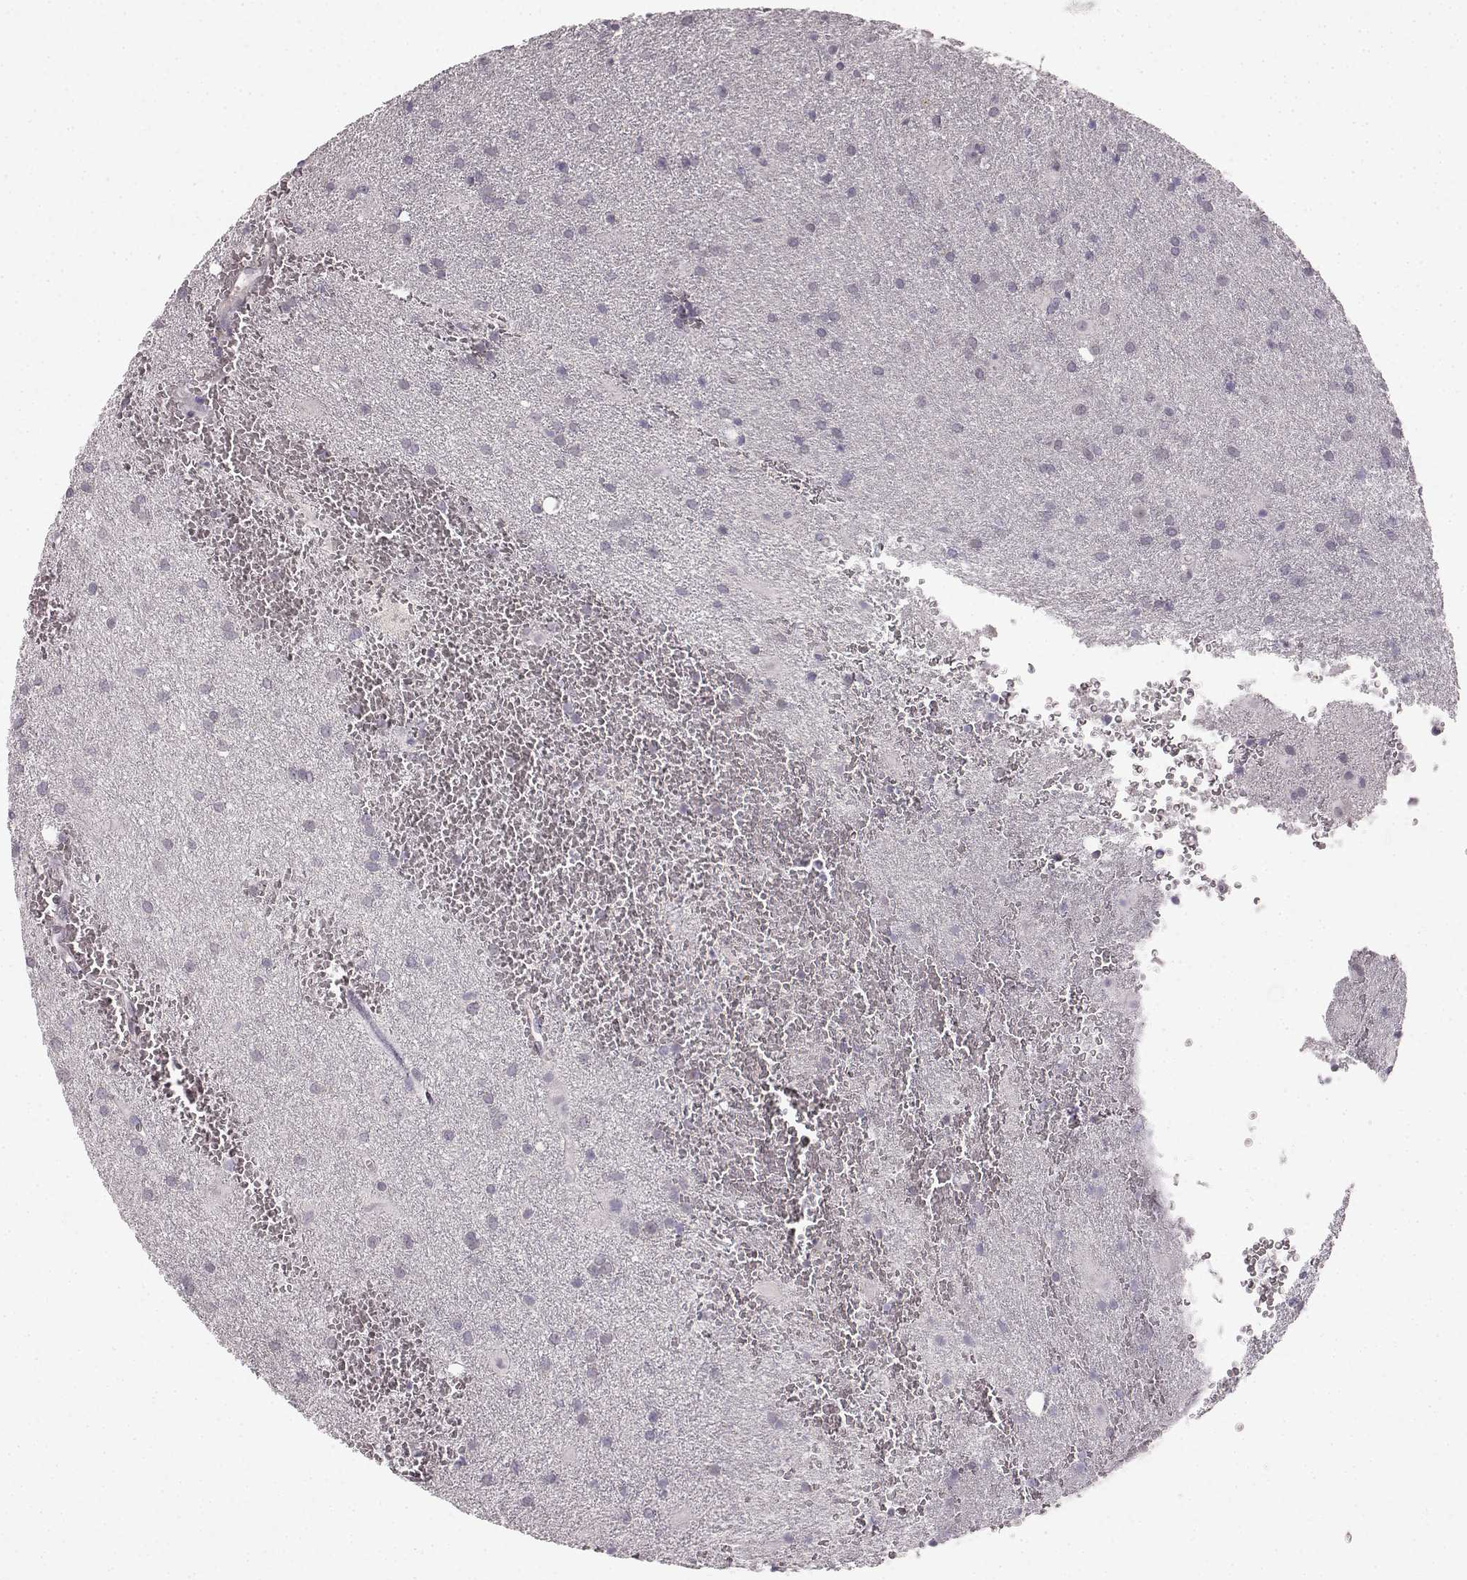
{"staining": {"intensity": "negative", "quantity": "none", "location": "none"}, "tissue": "glioma", "cell_type": "Tumor cells", "image_type": "cancer", "snomed": [{"axis": "morphology", "description": "Glioma, malignant, Low grade"}, {"axis": "topography", "description": "Brain"}], "caption": "IHC photomicrograph of malignant glioma (low-grade) stained for a protein (brown), which demonstrates no expression in tumor cells. Nuclei are stained in blue.", "gene": "SPAG17", "patient": {"sex": "male", "age": 58}}